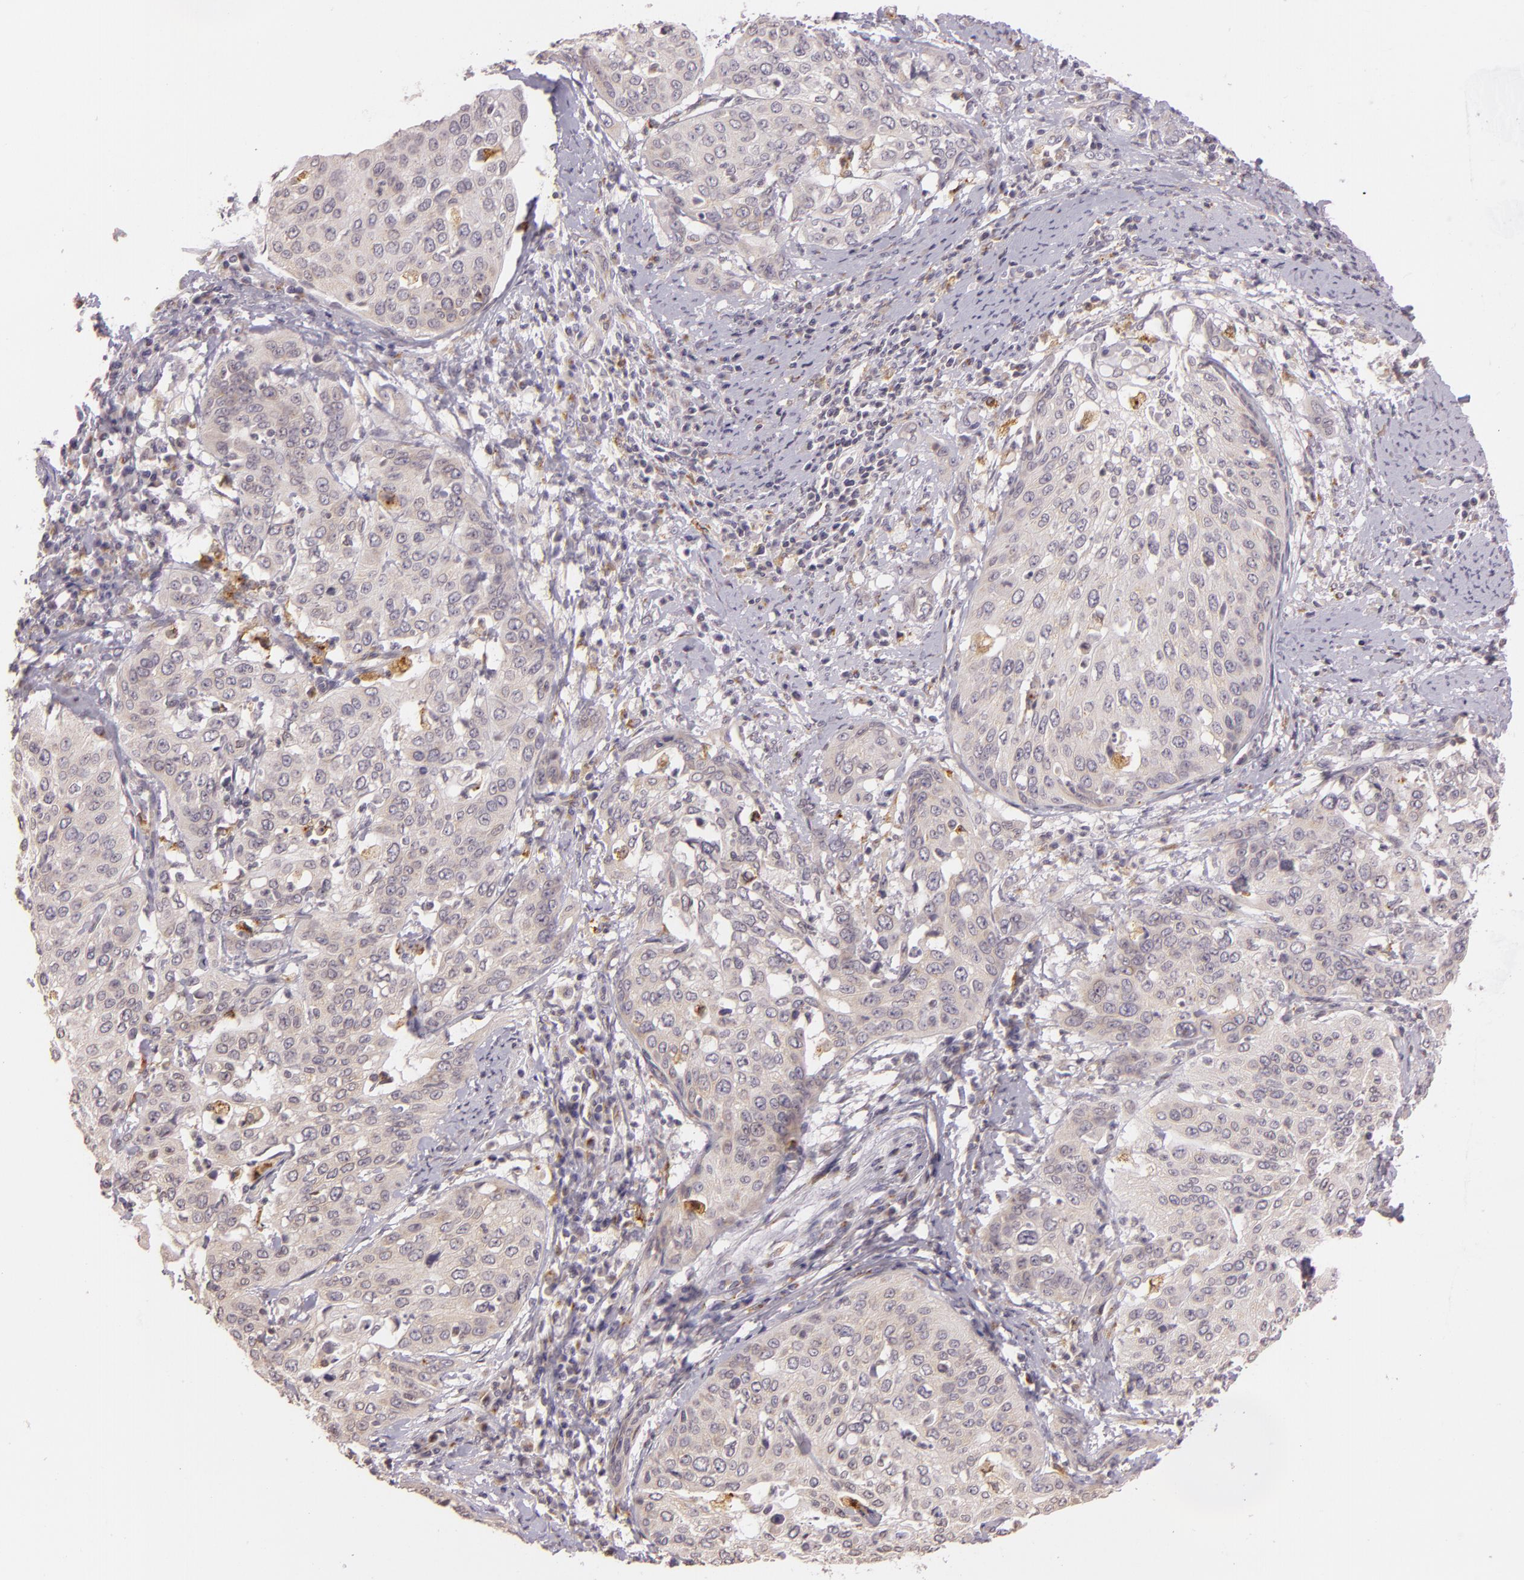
{"staining": {"intensity": "weak", "quantity": ">75%", "location": "cytoplasmic/membranous"}, "tissue": "cervical cancer", "cell_type": "Tumor cells", "image_type": "cancer", "snomed": [{"axis": "morphology", "description": "Squamous cell carcinoma, NOS"}, {"axis": "topography", "description": "Cervix"}], "caption": "Human cervical cancer stained with a protein marker exhibits weak staining in tumor cells.", "gene": "LGMN", "patient": {"sex": "female", "age": 41}}